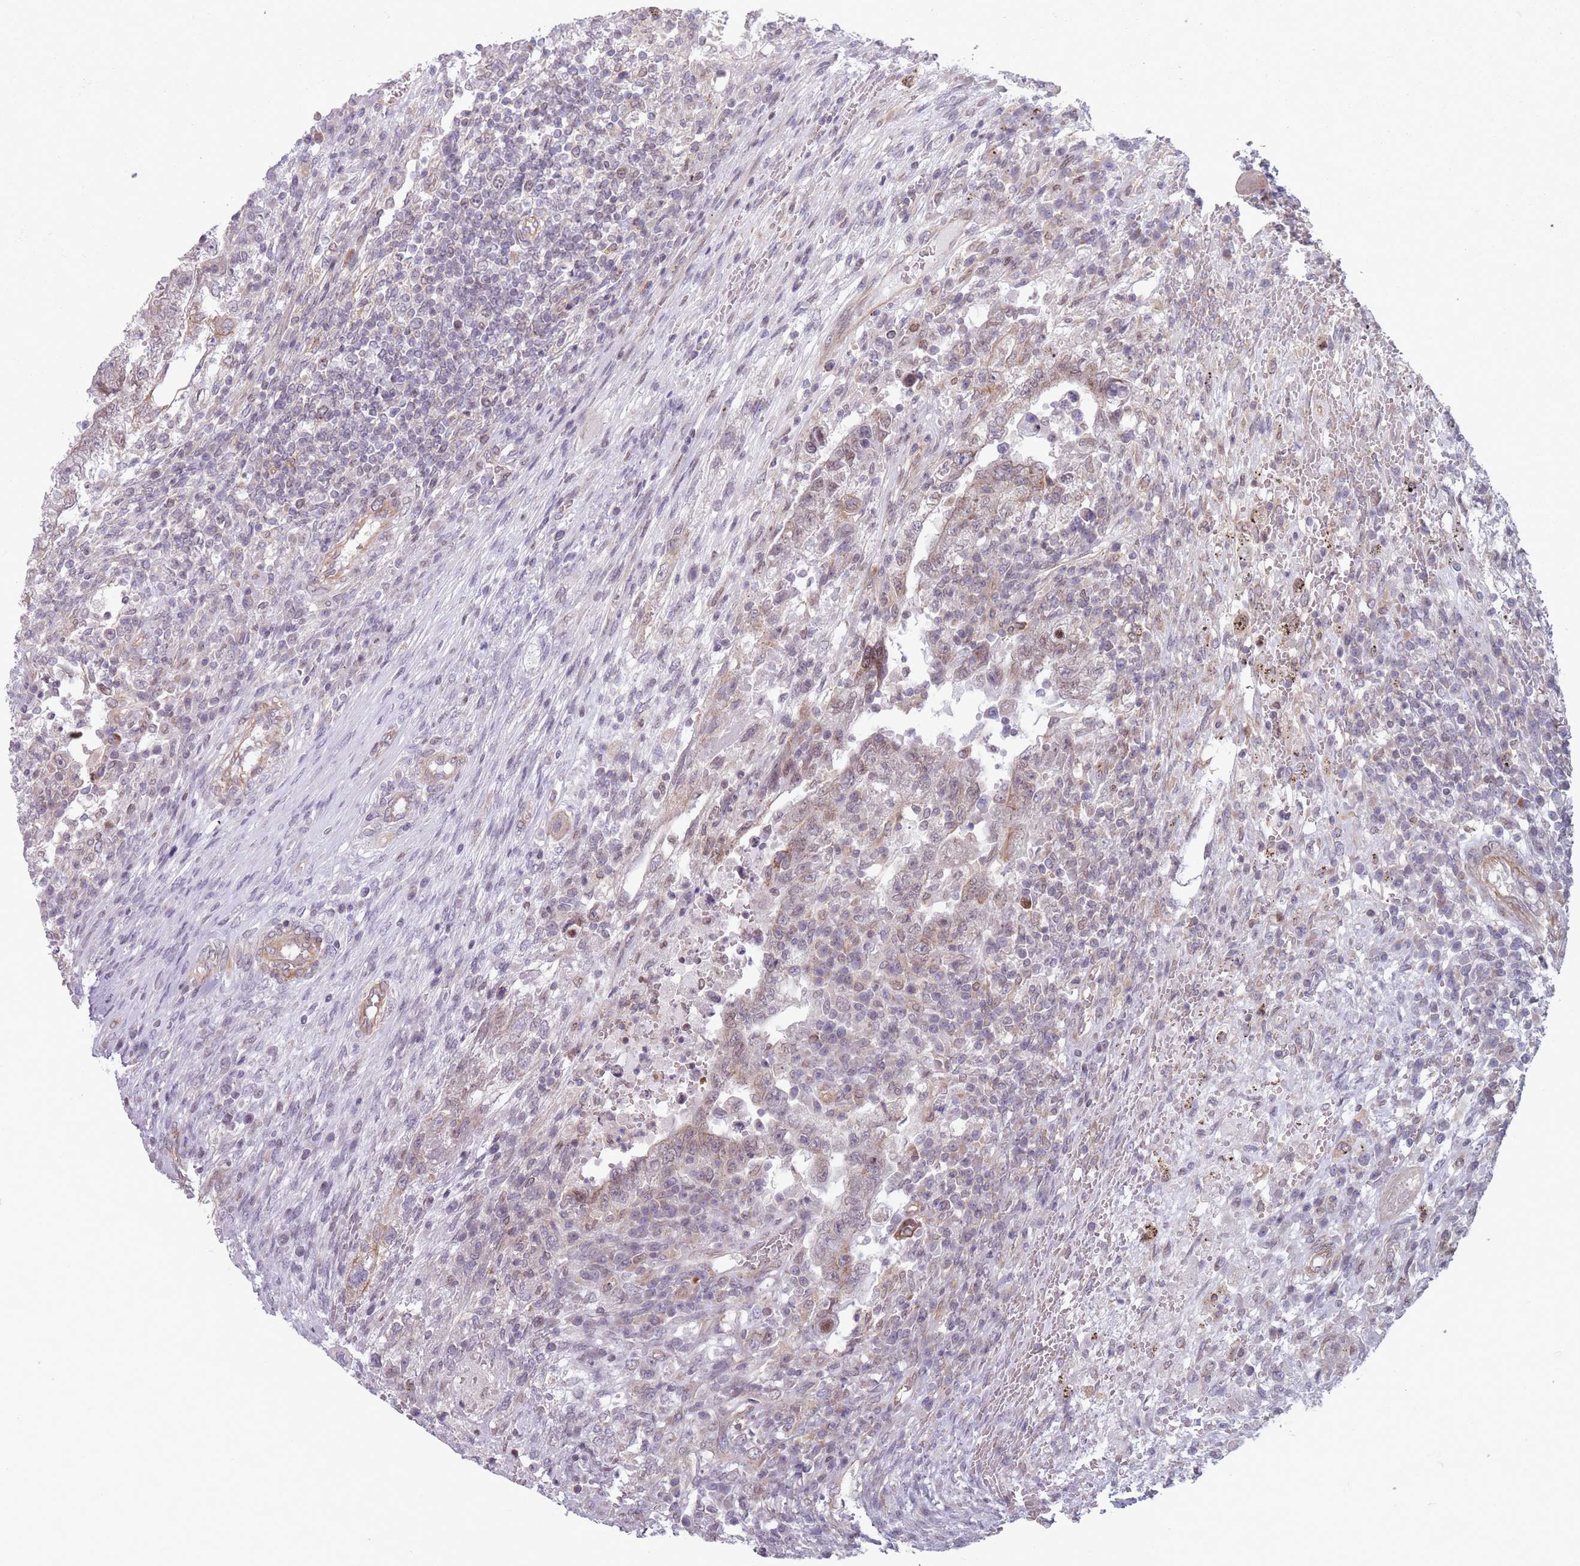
{"staining": {"intensity": "weak", "quantity": "25%-75%", "location": "cytoplasmic/membranous,nuclear"}, "tissue": "testis cancer", "cell_type": "Tumor cells", "image_type": "cancer", "snomed": [{"axis": "morphology", "description": "Carcinoma, Embryonal, NOS"}, {"axis": "topography", "description": "Testis"}], "caption": "This is a photomicrograph of immunohistochemistry staining of testis cancer (embryonal carcinoma), which shows weak expression in the cytoplasmic/membranous and nuclear of tumor cells.", "gene": "VRK2", "patient": {"sex": "male", "age": 26}}